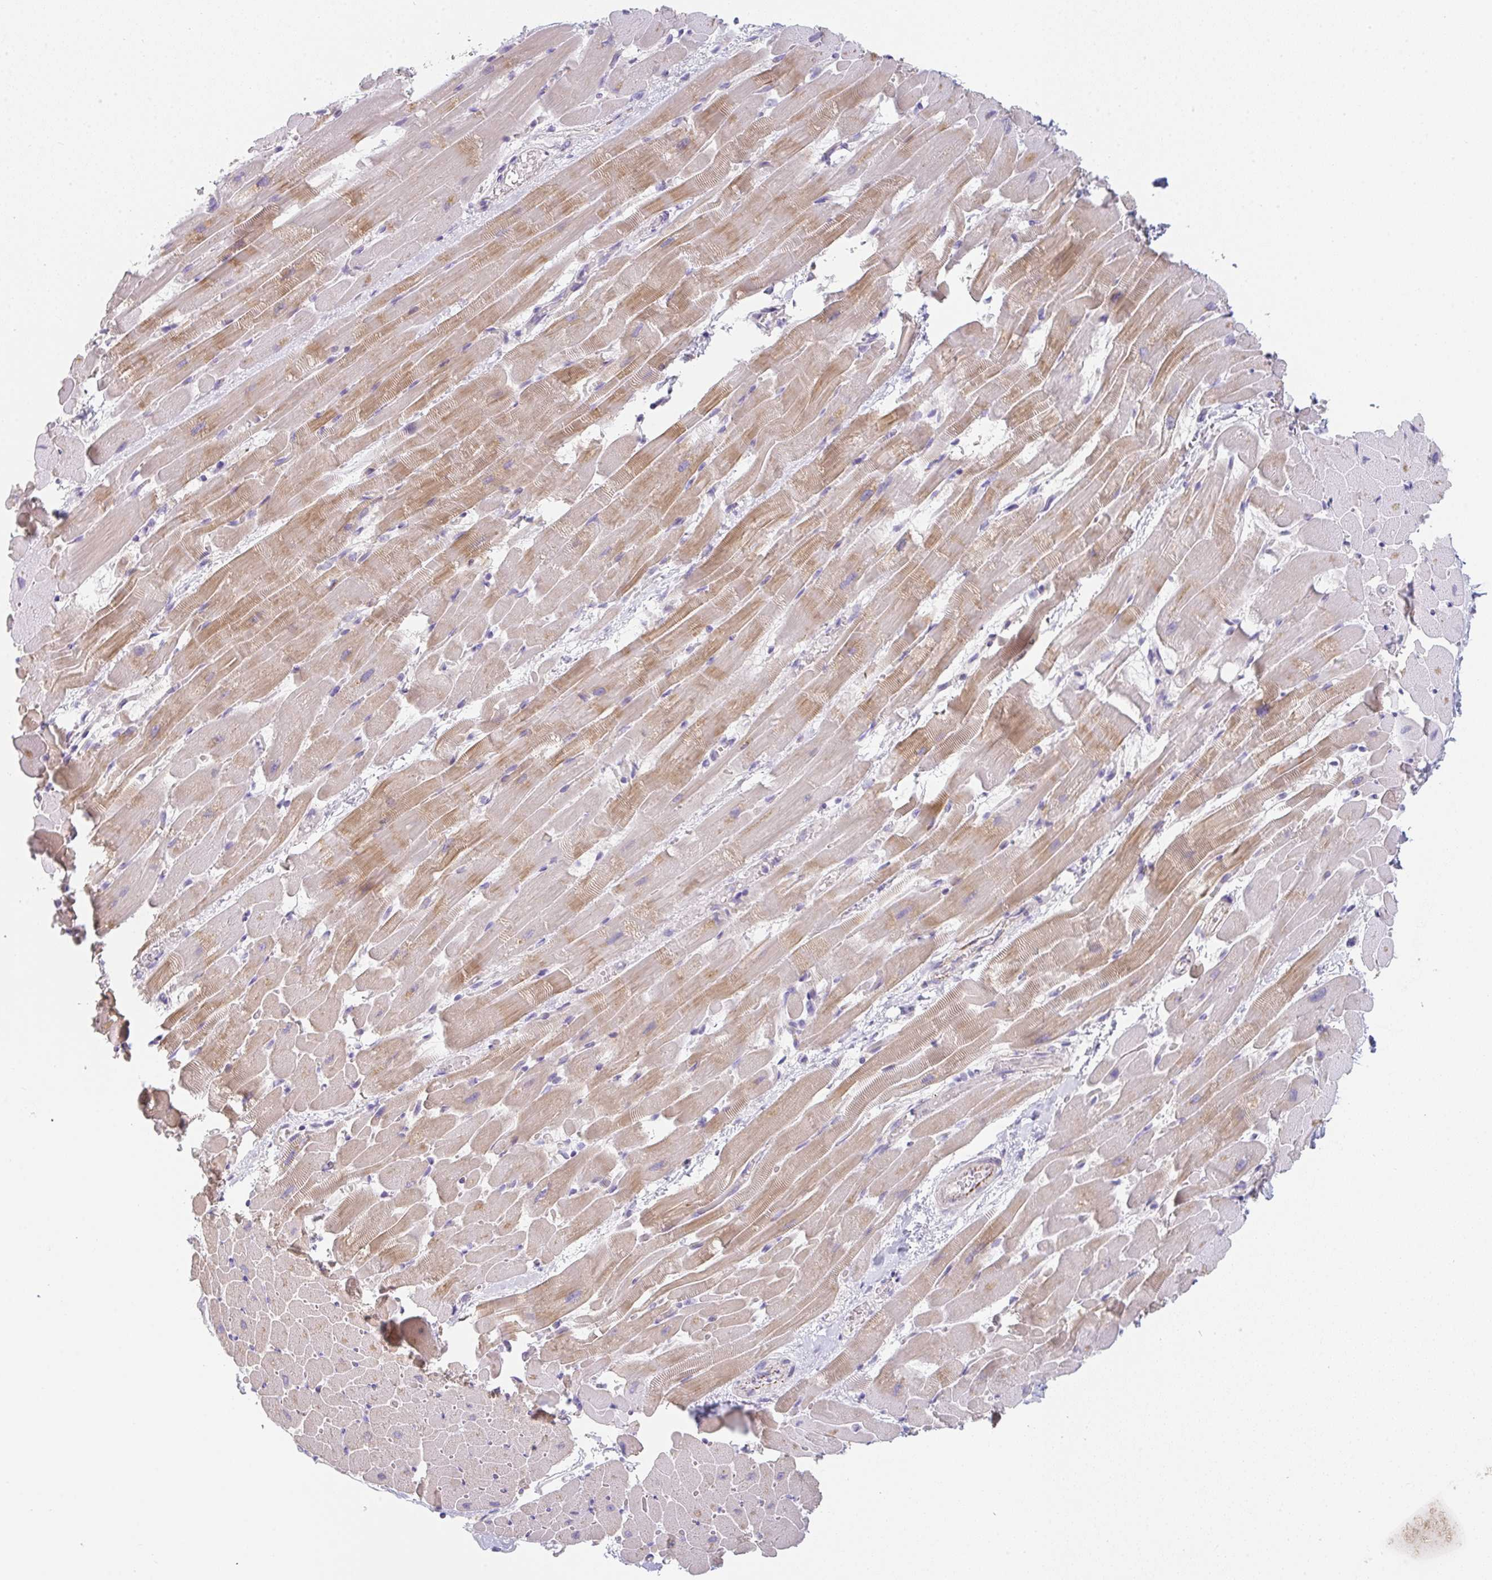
{"staining": {"intensity": "moderate", "quantity": "25%-75%", "location": "cytoplasmic/membranous"}, "tissue": "heart muscle", "cell_type": "Cardiomyocytes", "image_type": "normal", "snomed": [{"axis": "morphology", "description": "Normal tissue, NOS"}, {"axis": "topography", "description": "Heart"}], "caption": "High-power microscopy captured an immunohistochemistry image of unremarkable heart muscle, revealing moderate cytoplasmic/membranous staining in about 25%-75% of cardiomyocytes.", "gene": "C1QTNF8", "patient": {"sex": "male", "age": 37}}